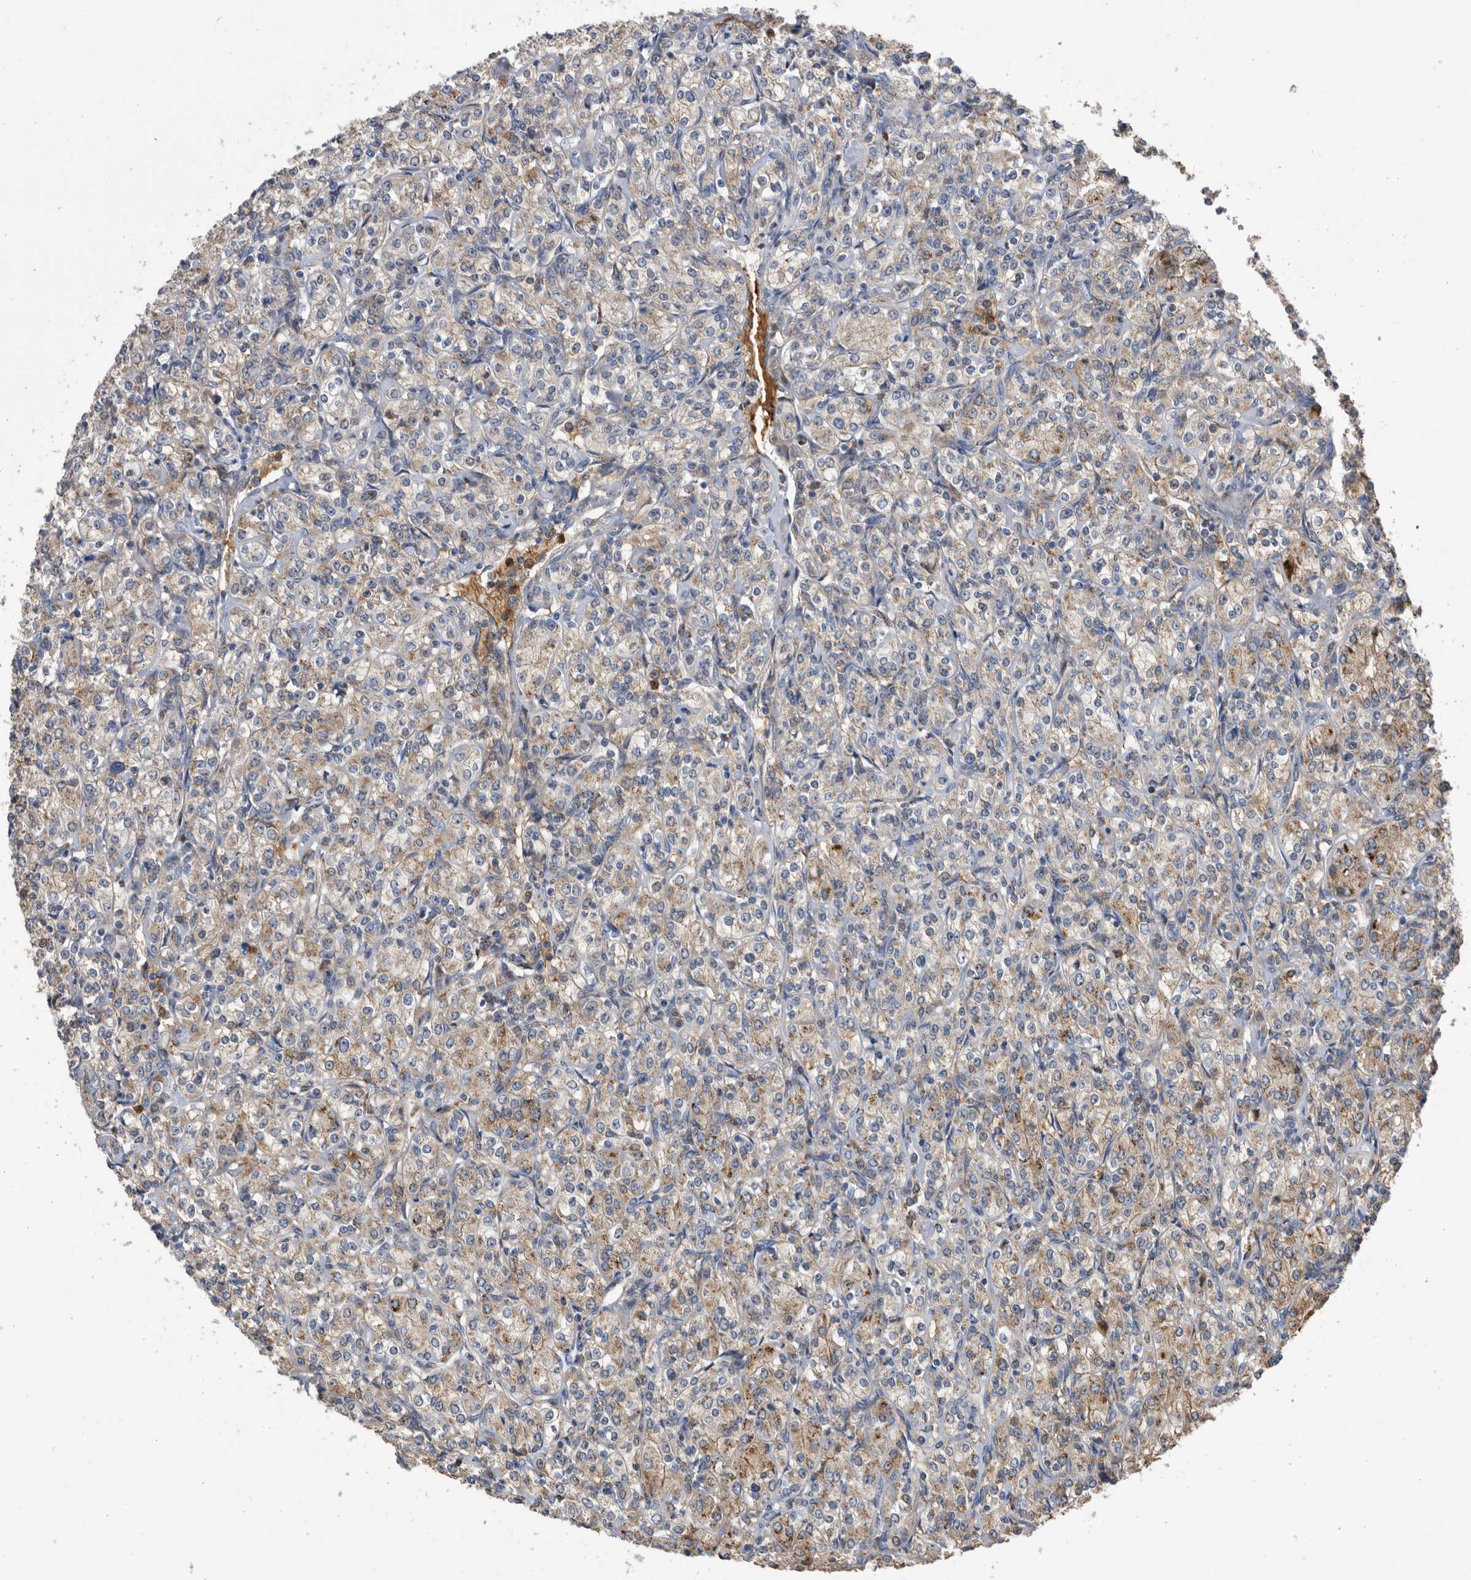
{"staining": {"intensity": "moderate", "quantity": ">75%", "location": "cytoplasmic/membranous"}, "tissue": "renal cancer", "cell_type": "Tumor cells", "image_type": "cancer", "snomed": [{"axis": "morphology", "description": "Adenocarcinoma, NOS"}, {"axis": "topography", "description": "Kidney"}], "caption": "Protein analysis of renal cancer tissue shows moderate cytoplasmic/membranous expression in about >75% of tumor cells.", "gene": "CRISPLD2", "patient": {"sex": "male", "age": 77}}